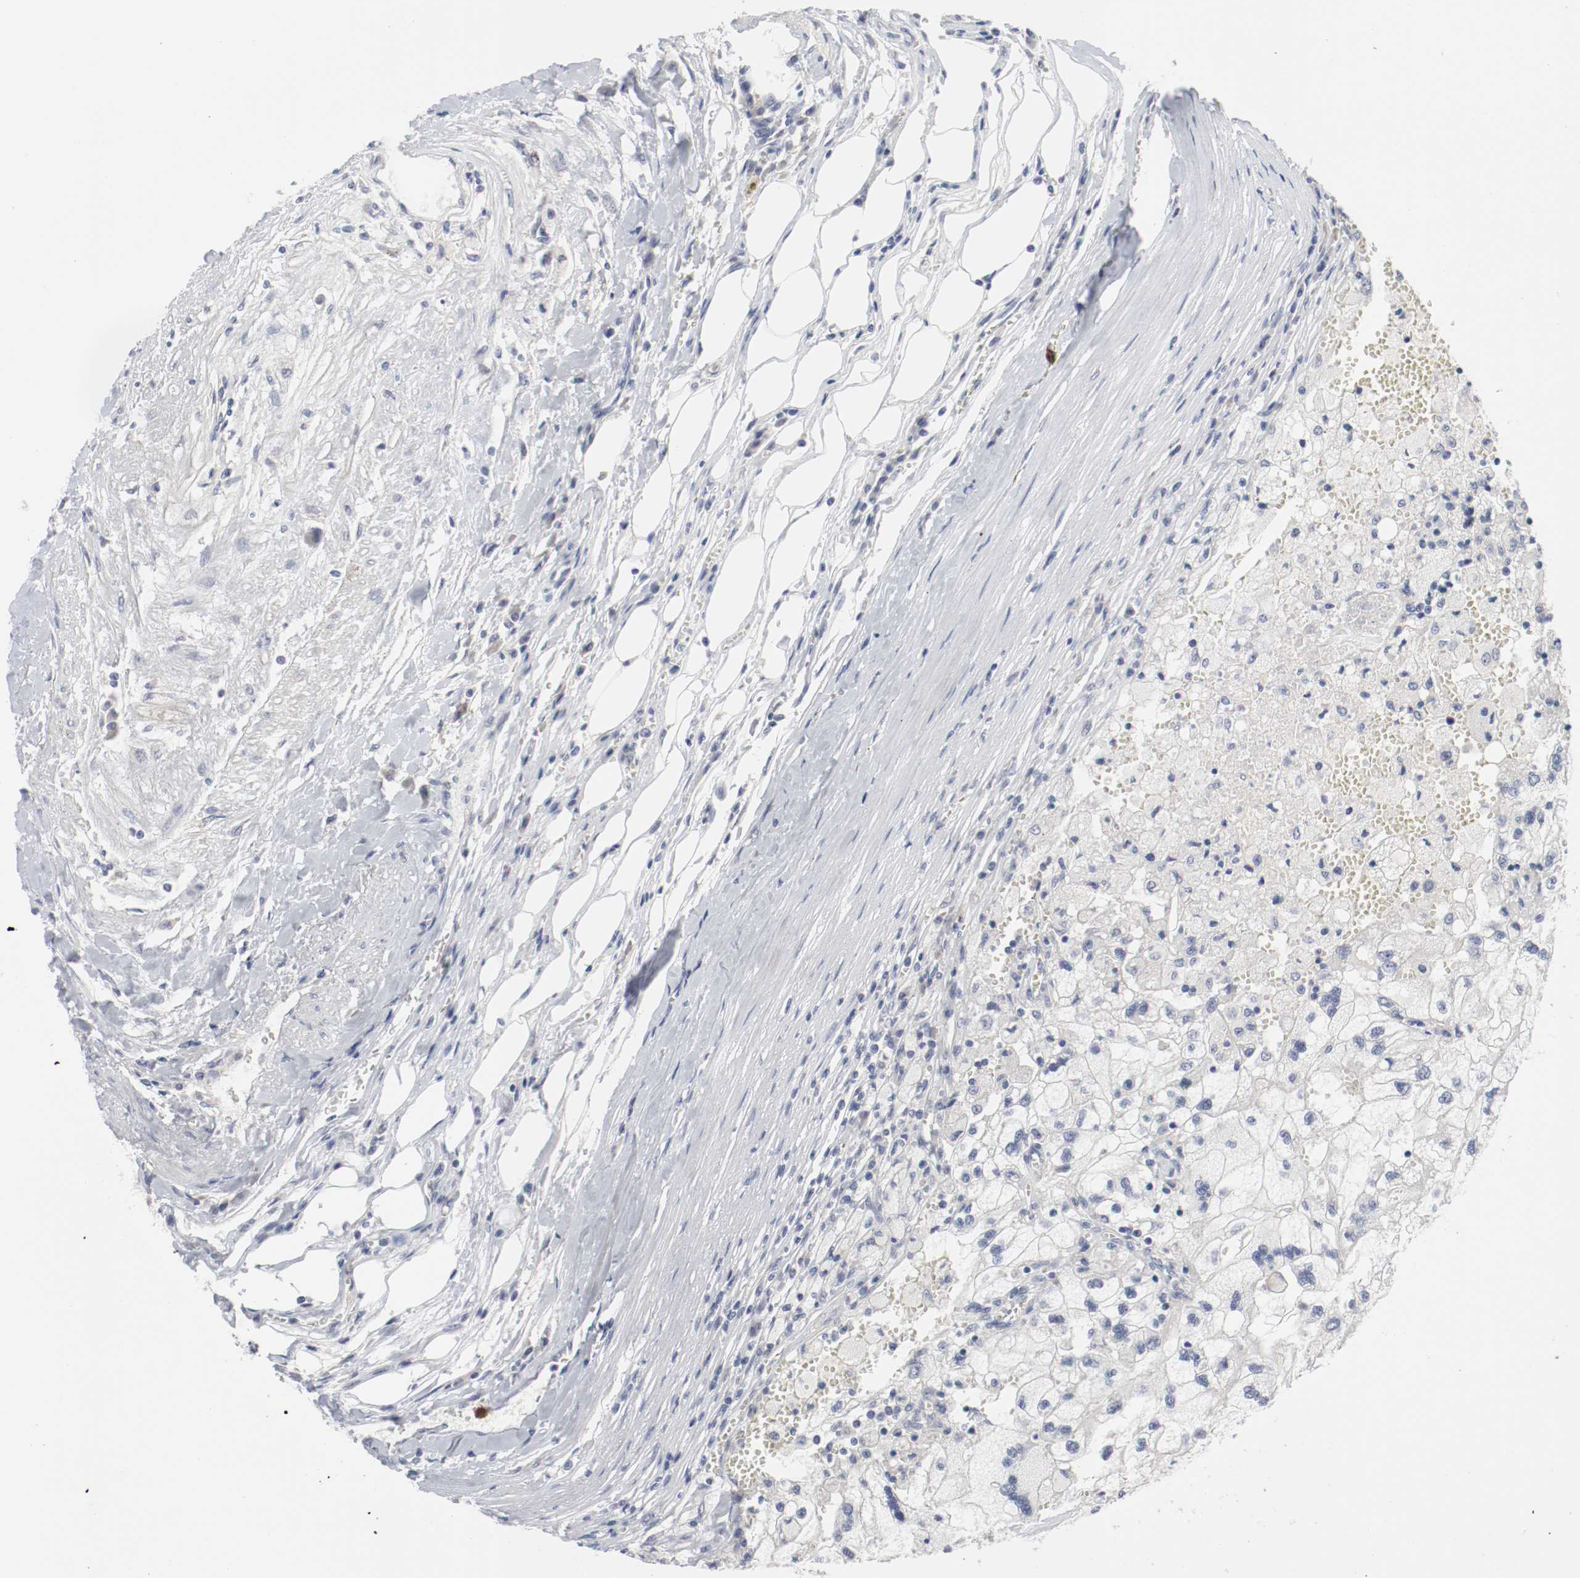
{"staining": {"intensity": "negative", "quantity": "none", "location": "none"}, "tissue": "renal cancer", "cell_type": "Tumor cells", "image_type": "cancer", "snomed": [{"axis": "morphology", "description": "Normal tissue, NOS"}, {"axis": "morphology", "description": "Adenocarcinoma, NOS"}, {"axis": "topography", "description": "Kidney"}], "caption": "Tumor cells show no significant protein staining in renal cancer.", "gene": "CEBPE", "patient": {"sex": "male", "age": 71}}